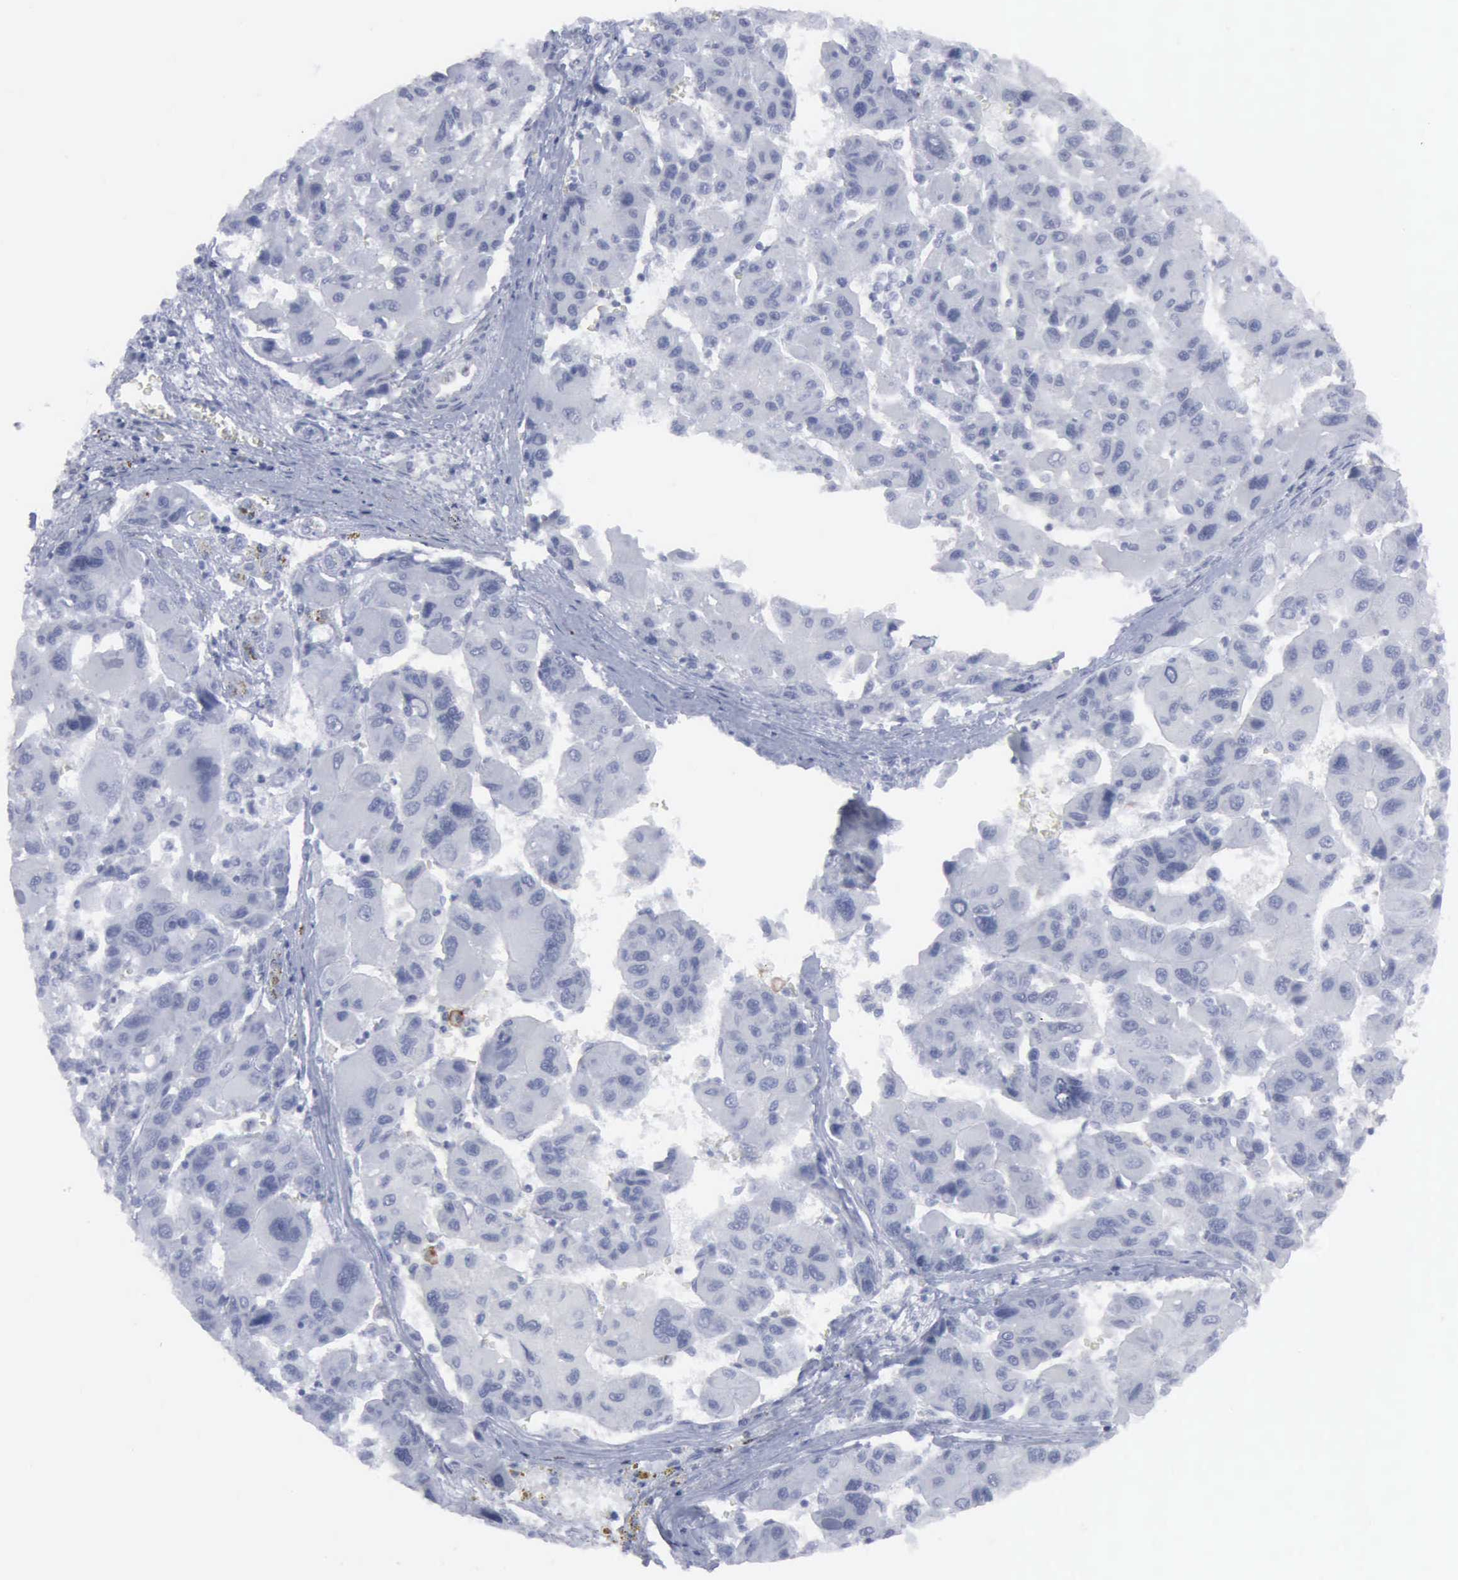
{"staining": {"intensity": "negative", "quantity": "none", "location": "none"}, "tissue": "liver cancer", "cell_type": "Tumor cells", "image_type": "cancer", "snomed": [{"axis": "morphology", "description": "Carcinoma, Hepatocellular, NOS"}, {"axis": "topography", "description": "Liver"}], "caption": "Micrograph shows no significant protein positivity in tumor cells of hepatocellular carcinoma (liver).", "gene": "VCAM1", "patient": {"sex": "male", "age": 64}}